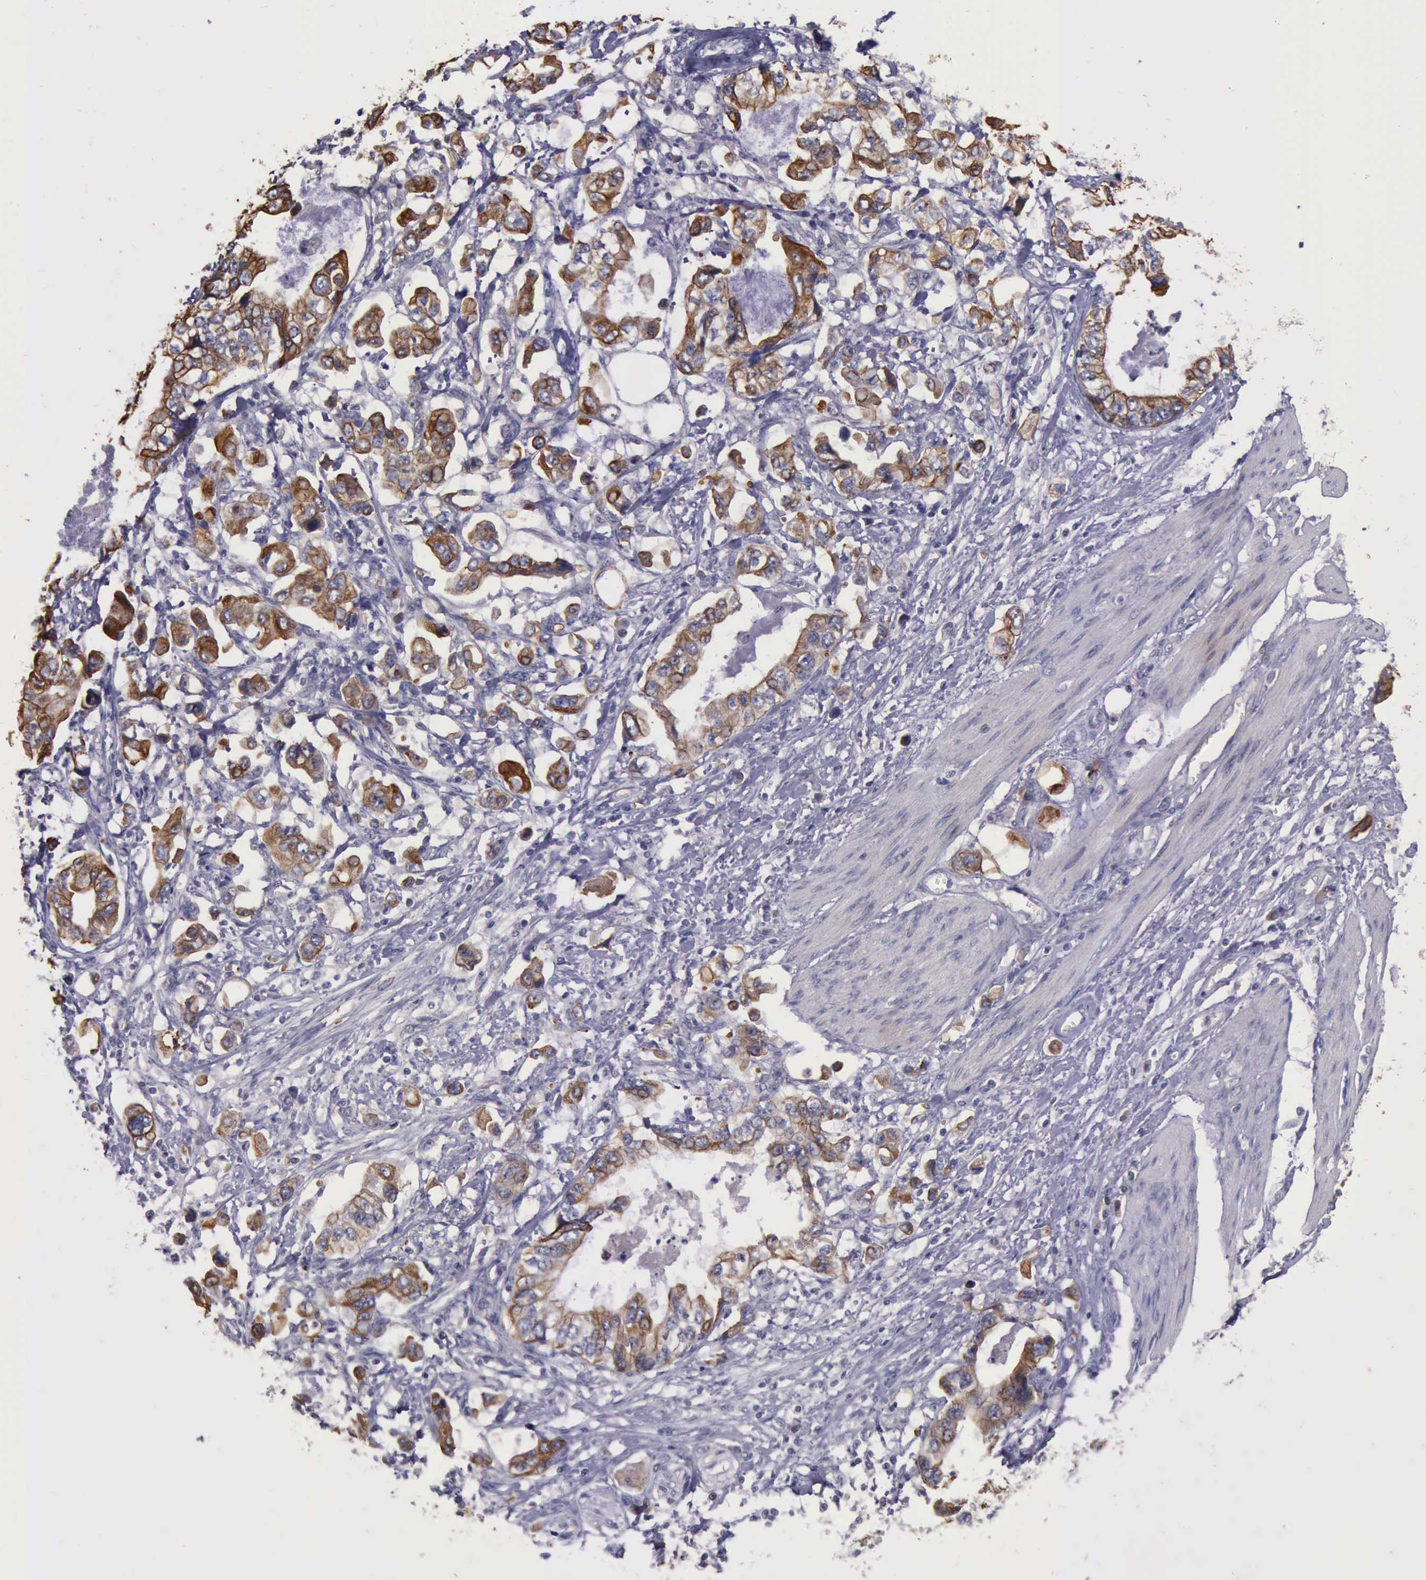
{"staining": {"intensity": "weak", "quantity": ">75%", "location": "cytoplasmic/membranous"}, "tissue": "stomach cancer", "cell_type": "Tumor cells", "image_type": "cancer", "snomed": [{"axis": "morphology", "description": "Adenocarcinoma, NOS"}, {"axis": "topography", "description": "Pancreas"}, {"axis": "topography", "description": "Stomach, upper"}], "caption": "Immunohistochemical staining of human adenocarcinoma (stomach) demonstrates low levels of weak cytoplasmic/membranous protein positivity in approximately >75% of tumor cells.", "gene": "RAB39B", "patient": {"sex": "male", "age": 77}}